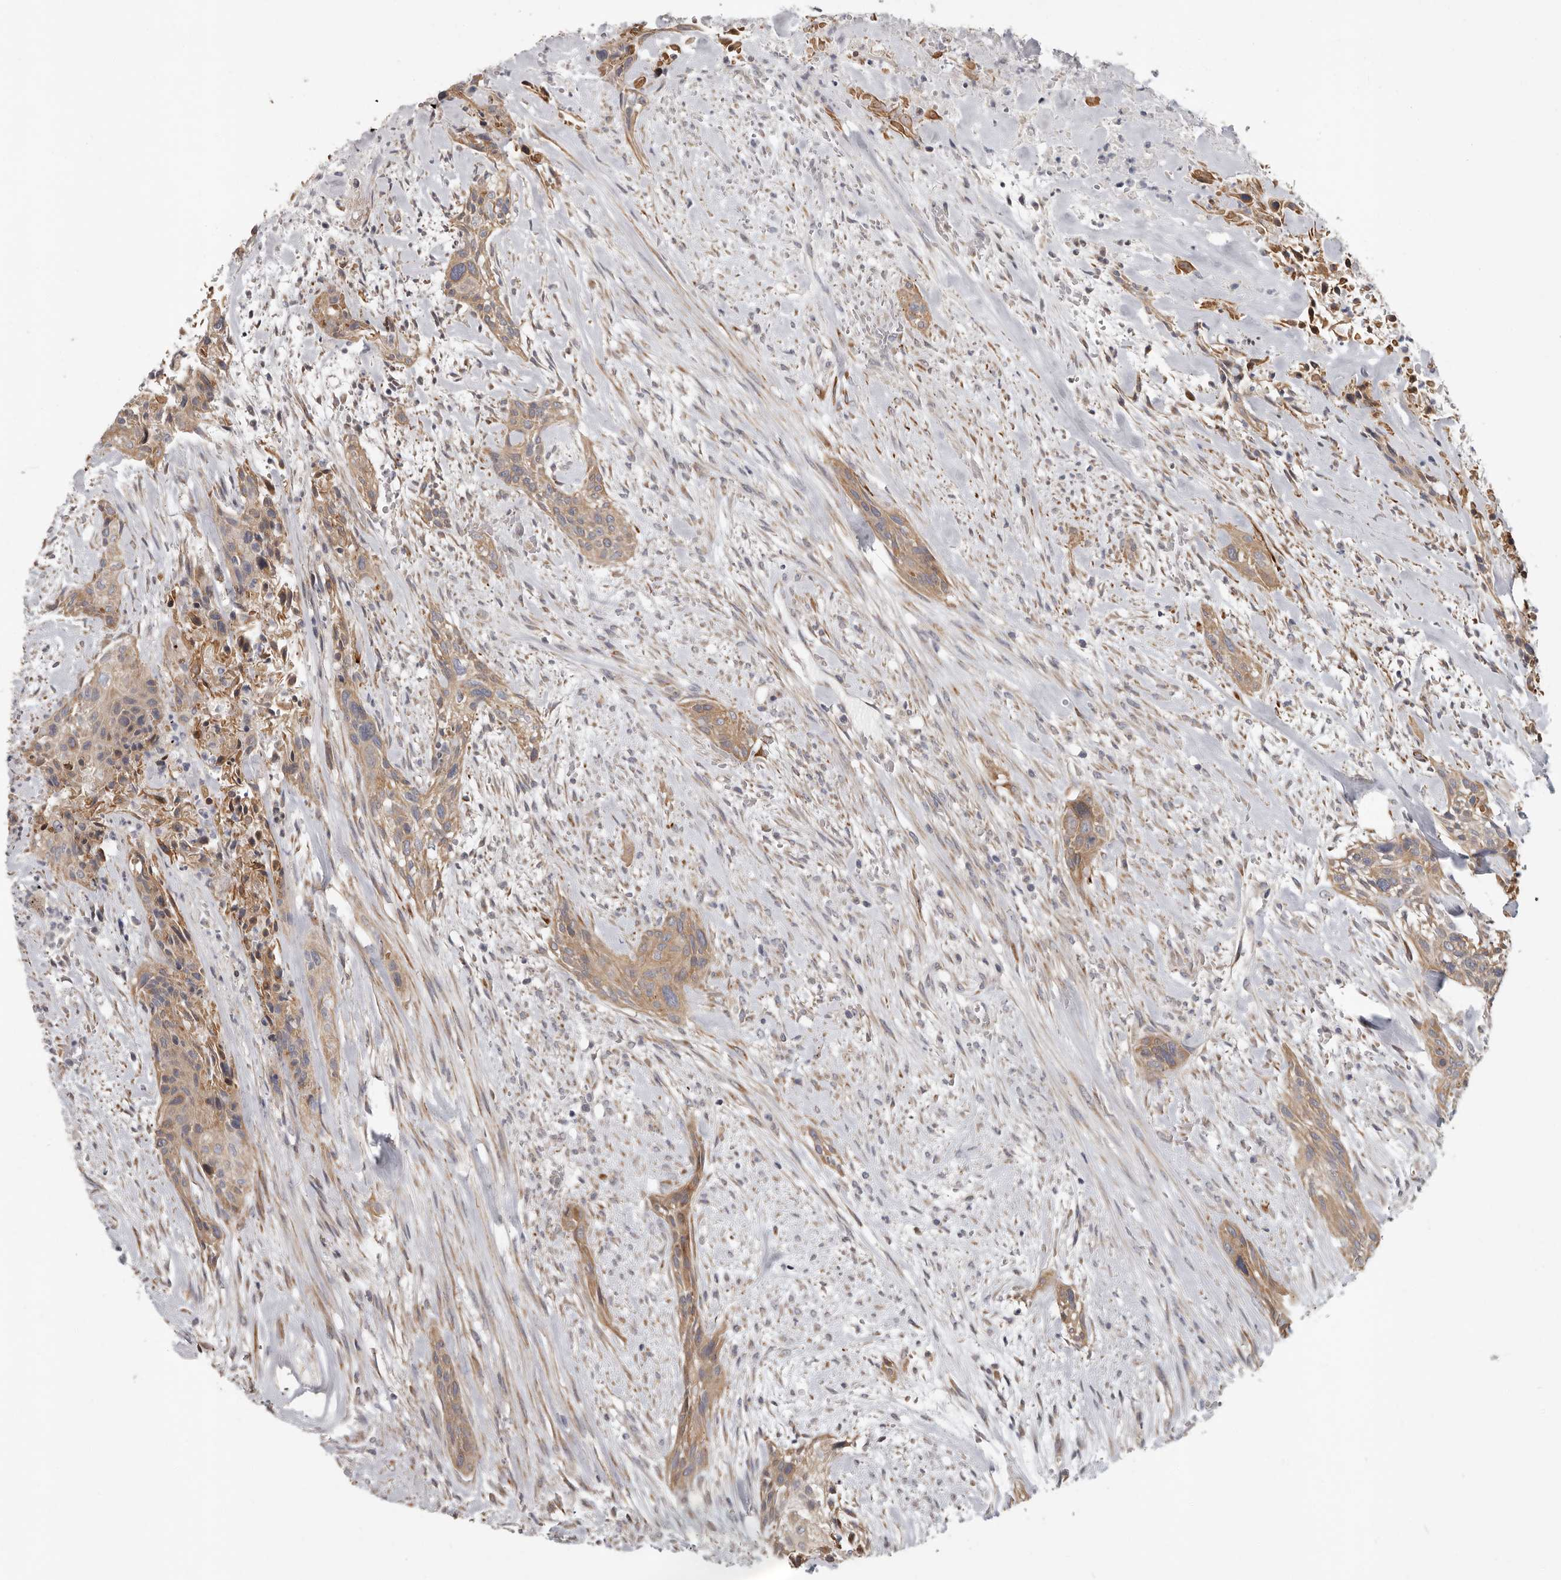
{"staining": {"intensity": "moderate", "quantity": ">75%", "location": "cytoplasmic/membranous"}, "tissue": "urothelial cancer", "cell_type": "Tumor cells", "image_type": "cancer", "snomed": [{"axis": "morphology", "description": "Urothelial carcinoma, High grade"}, {"axis": "topography", "description": "Urinary bladder"}], "caption": "High-grade urothelial carcinoma stained for a protein (brown) shows moderate cytoplasmic/membranous positive staining in about >75% of tumor cells.", "gene": "UNK", "patient": {"sex": "male", "age": 35}}